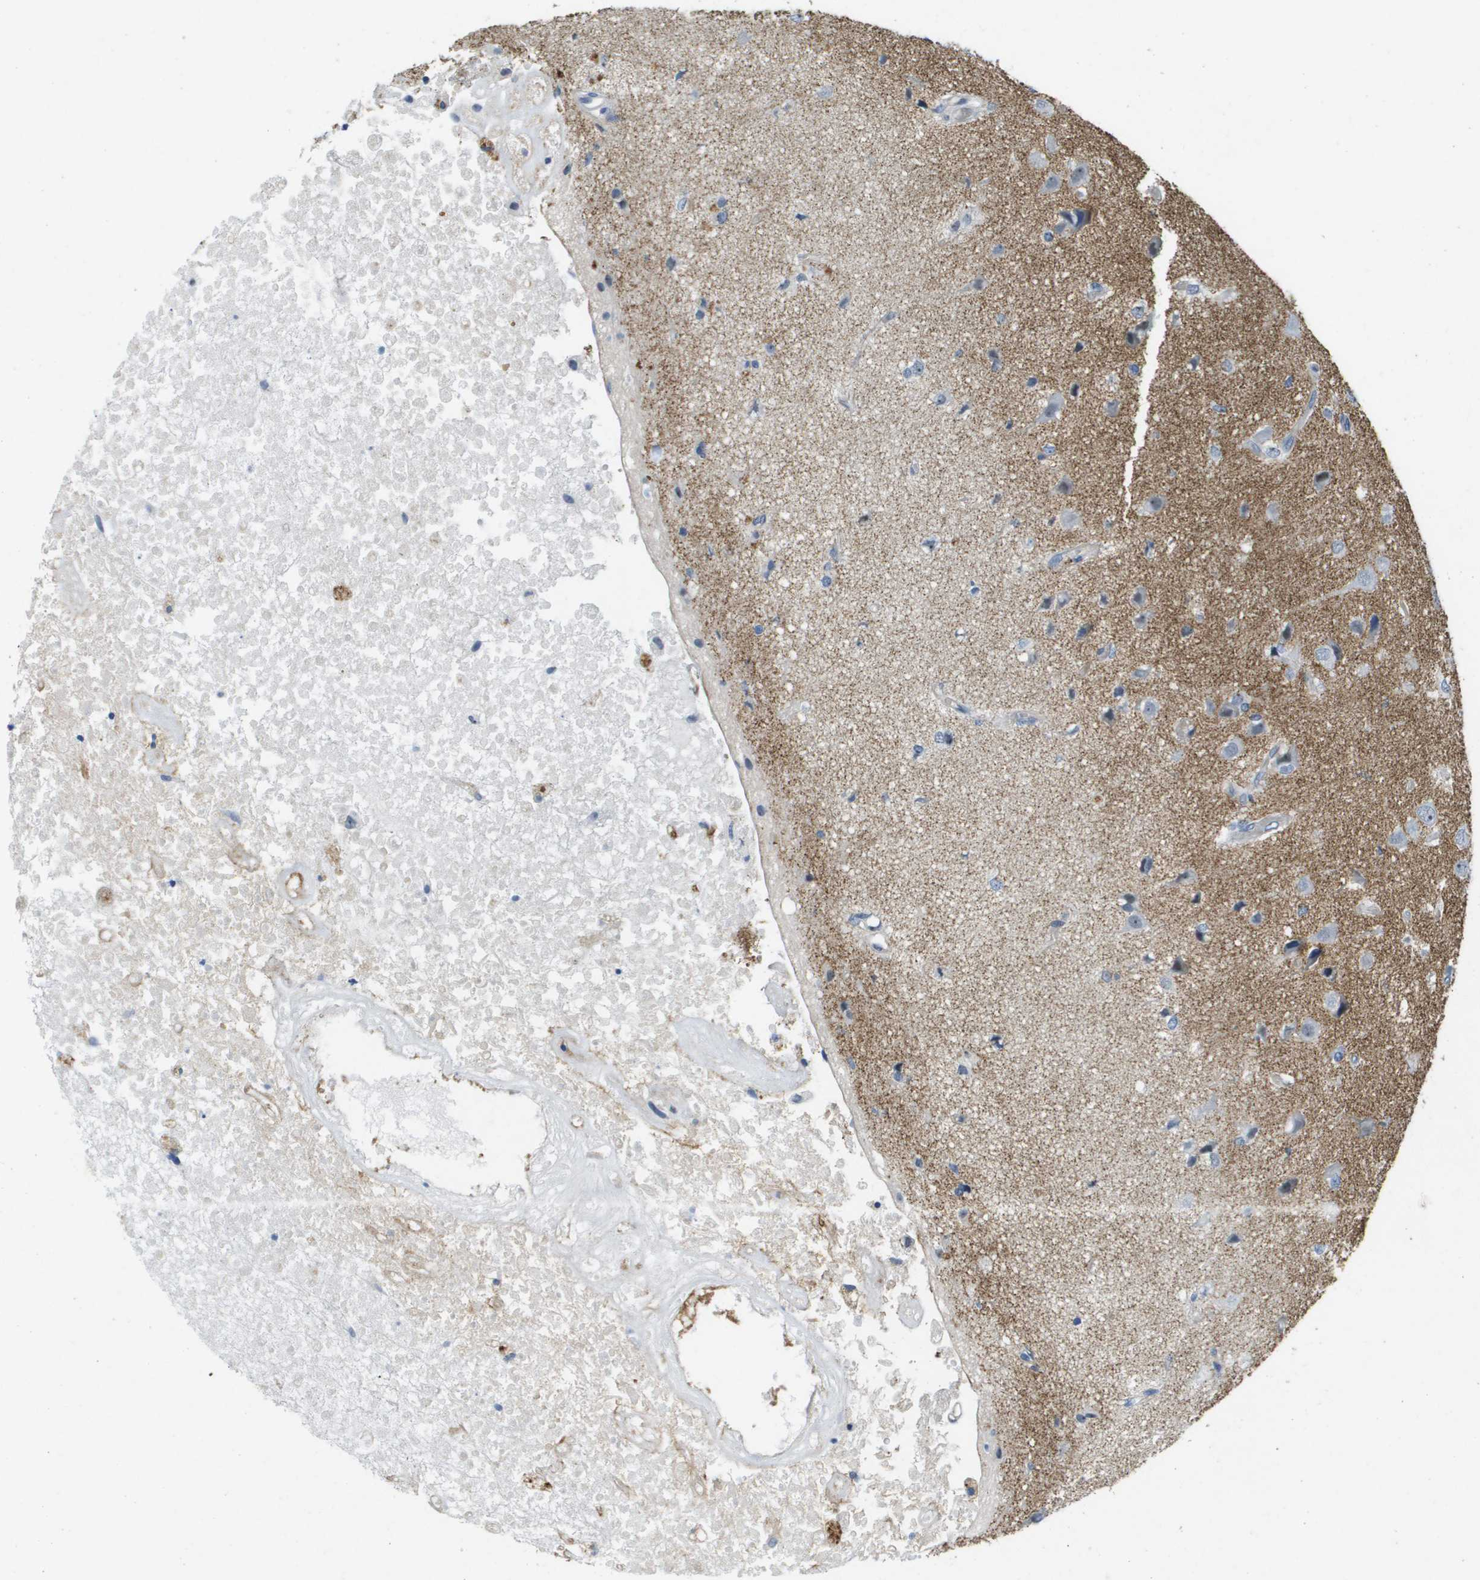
{"staining": {"intensity": "negative", "quantity": "none", "location": "none"}, "tissue": "glioma", "cell_type": "Tumor cells", "image_type": "cancer", "snomed": [{"axis": "morphology", "description": "Glioma, malignant, High grade"}, {"axis": "topography", "description": "Brain"}], "caption": "This histopathology image is of glioma stained with immunohistochemistry (IHC) to label a protein in brown with the nuclei are counter-stained blue. There is no expression in tumor cells.", "gene": "ITGA6", "patient": {"sex": "female", "age": 59}}